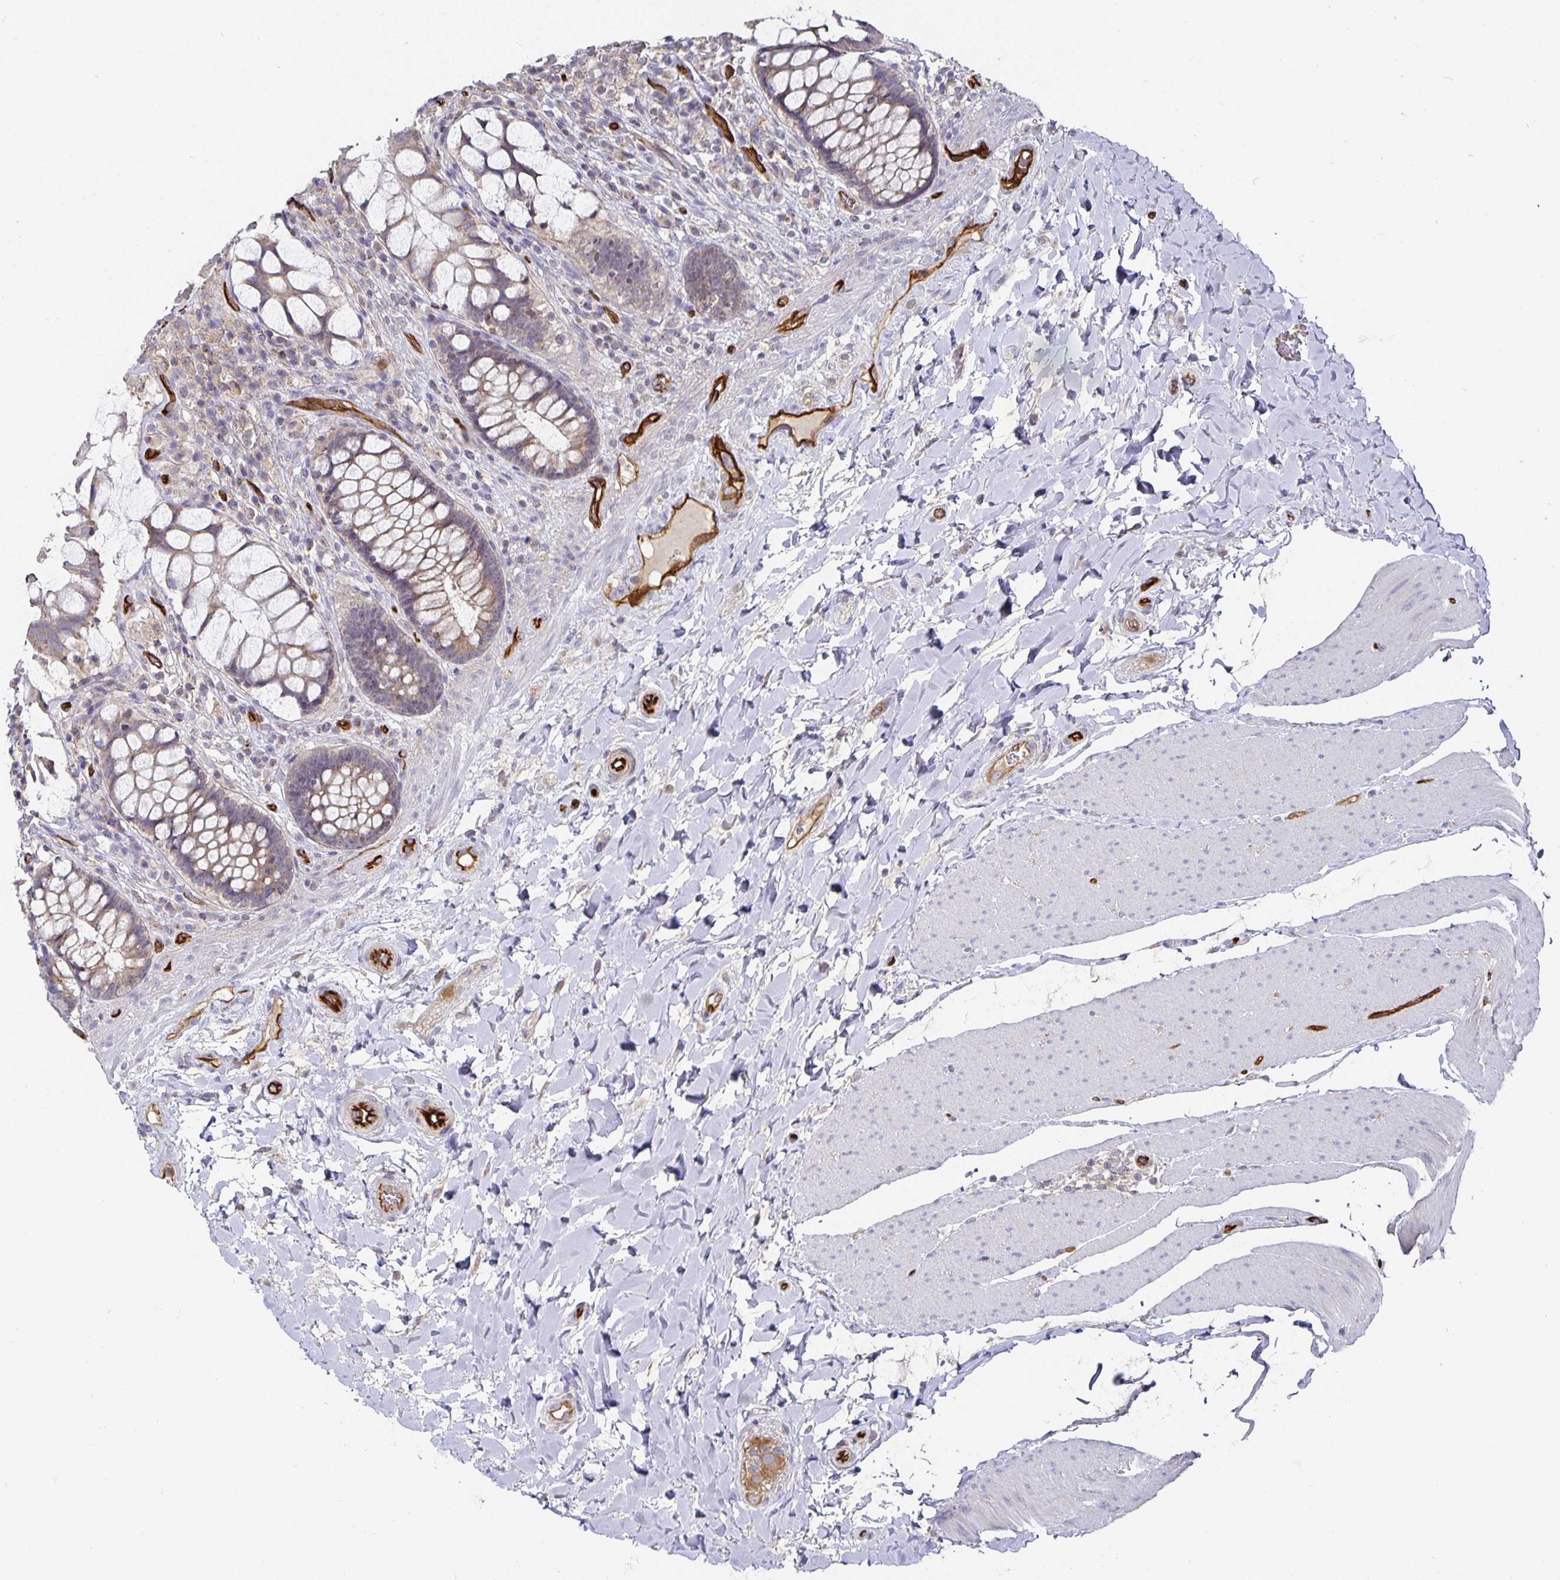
{"staining": {"intensity": "weak", "quantity": ">75%", "location": "cytoplasmic/membranous"}, "tissue": "rectum", "cell_type": "Glandular cells", "image_type": "normal", "snomed": [{"axis": "morphology", "description": "Normal tissue, NOS"}, {"axis": "topography", "description": "Rectum"}], "caption": "Rectum stained with immunohistochemistry (IHC) displays weak cytoplasmic/membranous staining in approximately >75% of glandular cells.", "gene": "PODXL", "patient": {"sex": "female", "age": 58}}